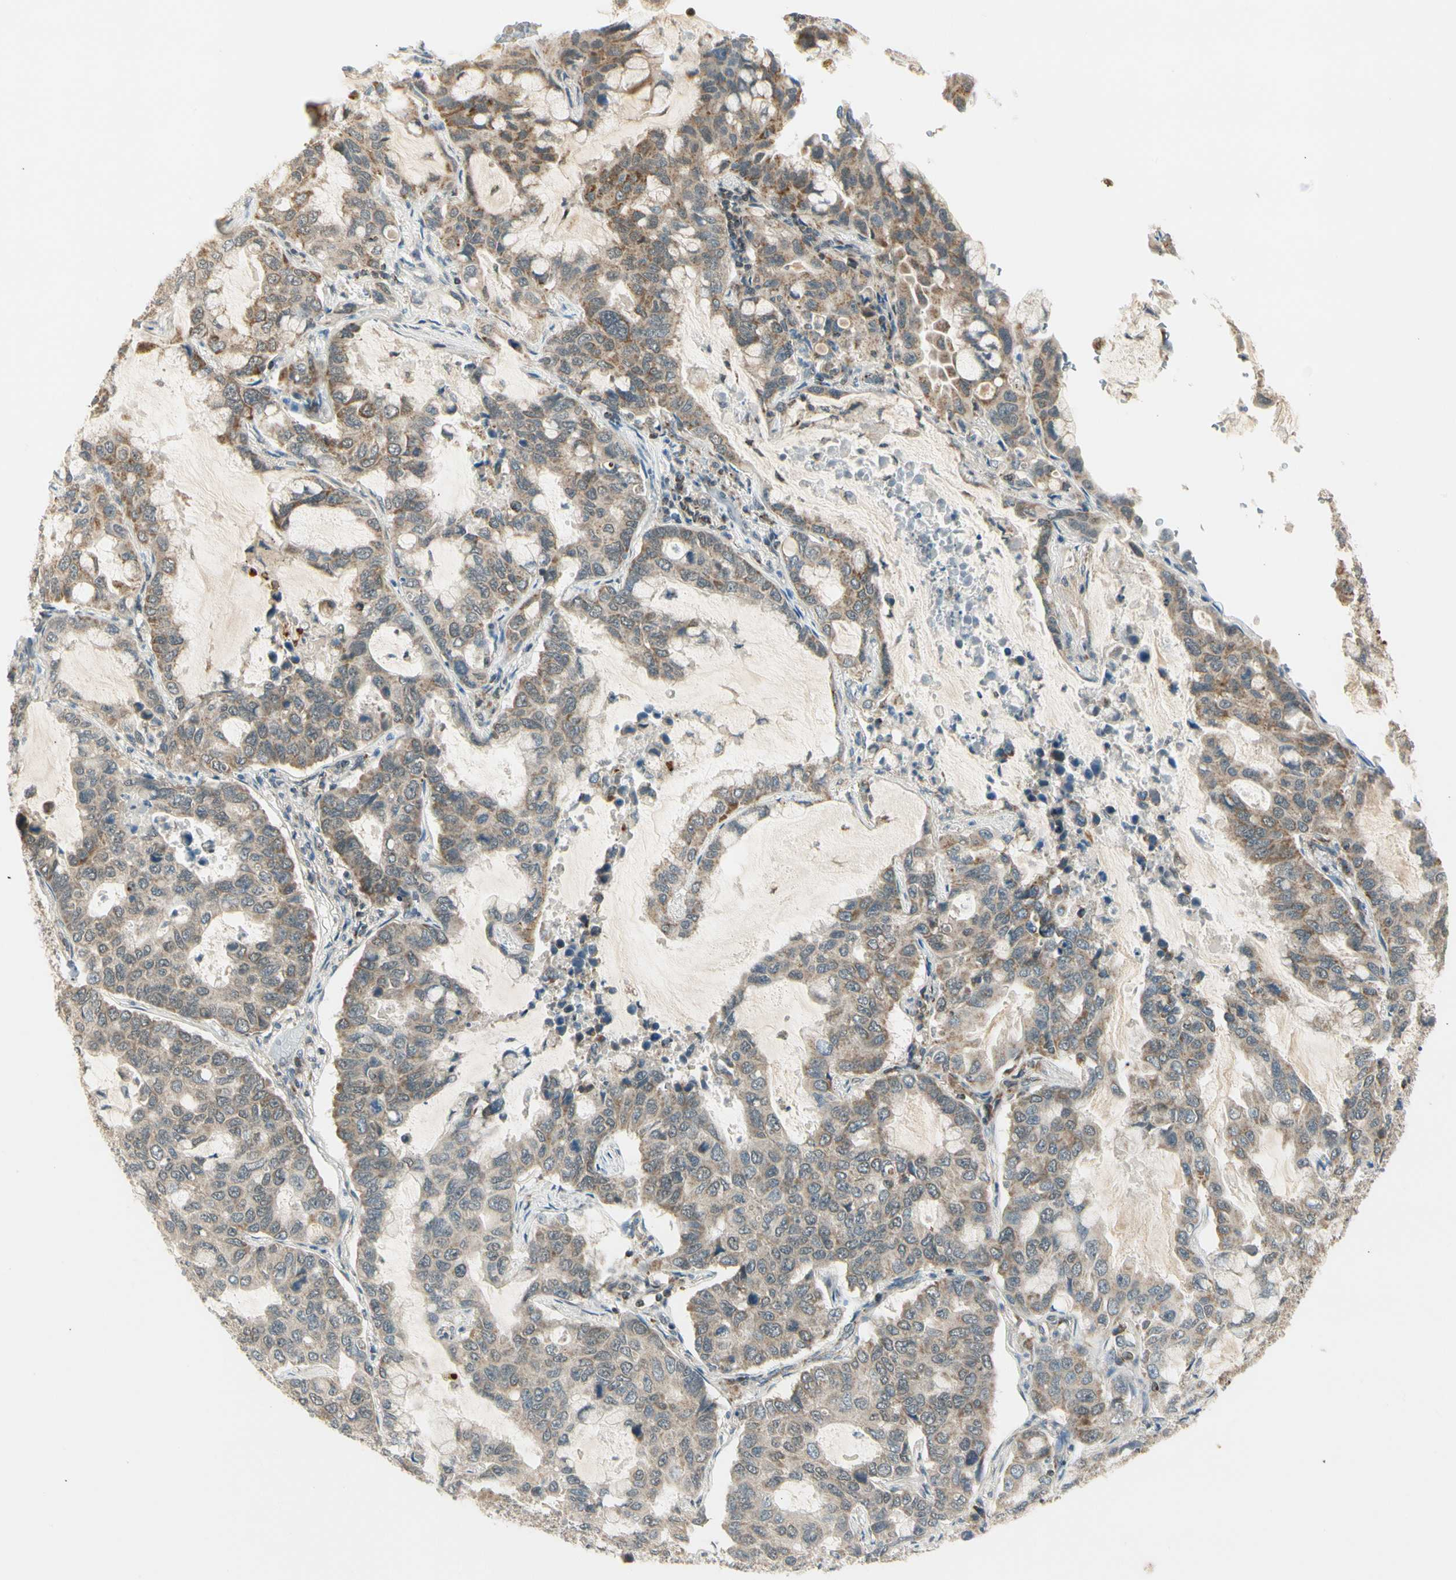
{"staining": {"intensity": "moderate", "quantity": ">75%", "location": "cytoplasmic/membranous"}, "tissue": "lung cancer", "cell_type": "Tumor cells", "image_type": "cancer", "snomed": [{"axis": "morphology", "description": "Adenocarcinoma, NOS"}, {"axis": "topography", "description": "Lung"}], "caption": "Lung cancer stained with DAB immunohistochemistry (IHC) exhibits medium levels of moderate cytoplasmic/membranous staining in about >75% of tumor cells.", "gene": "KHDC4", "patient": {"sex": "male", "age": 64}}